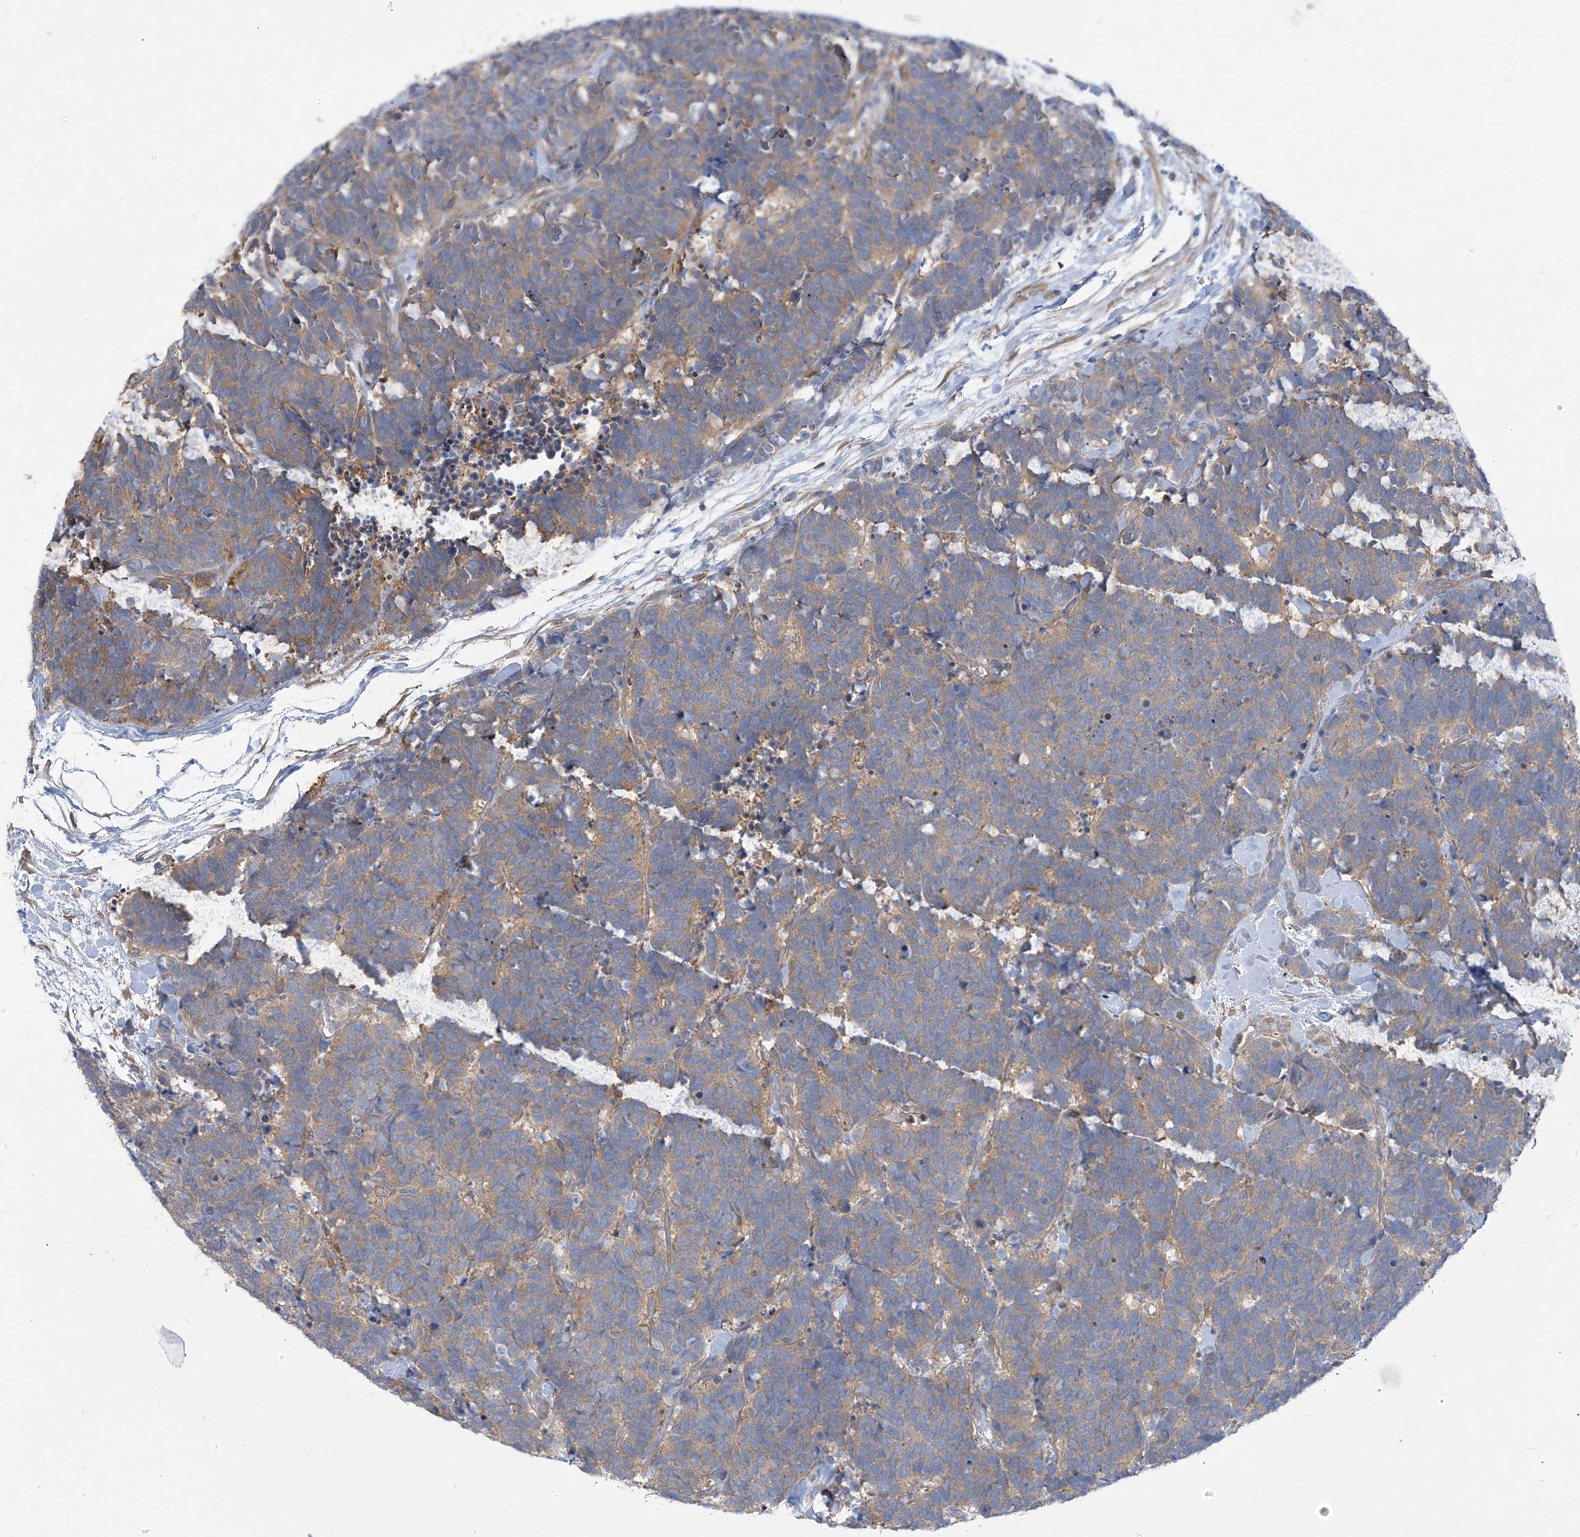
{"staining": {"intensity": "moderate", "quantity": "25%-75%", "location": "cytoplasmic/membranous"}, "tissue": "carcinoid", "cell_type": "Tumor cells", "image_type": "cancer", "snomed": [{"axis": "morphology", "description": "Carcinoma, NOS"}, {"axis": "morphology", "description": "Carcinoid, malignant, NOS"}, {"axis": "topography", "description": "Urinary bladder"}], "caption": "Tumor cells show moderate cytoplasmic/membranous staining in about 25%-75% of cells in malignant carcinoid. Immunohistochemistry stains the protein in brown and the nuclei are stained blue.", "gene": "ADI1", "patient": {"sex": "male", "age": 57}}